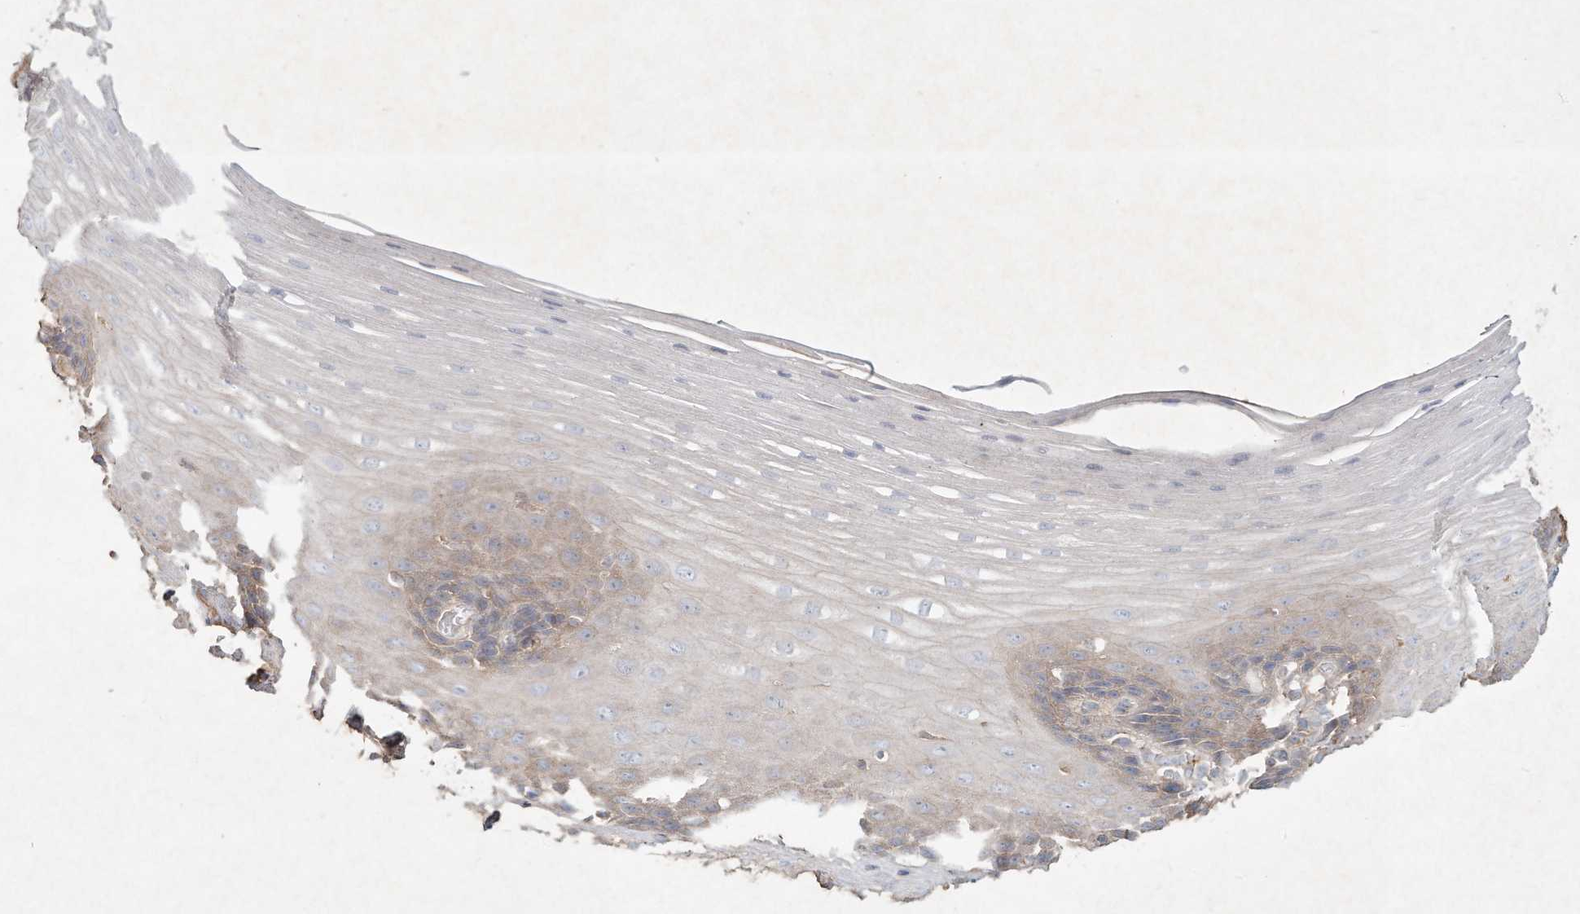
{"staining": {"intensity": "weak", "quantity": "25%-75%", "location": "cytoplasmic/membranous"}, "tissue": "esophagus", "cell_type": "Squamous epithelial cells", "image_type": "normal", "snomed": [{"axis": "morphology", "description": "Normal tissue, NOS"}, {"axis": "topography", "description": "Esophagus"}], "caption": "IHC micrograph of benign esophagus: human esophagus stained using immunohistochemistry shows low levels of weak protein expression localized specifically in the cytoplasmic/membranous of squamous epithelial cells, appearing as a cytoplasmic/membranous brown color.", "gene": "HTR5A", "patient": {"sex": "male", "age": 62}}